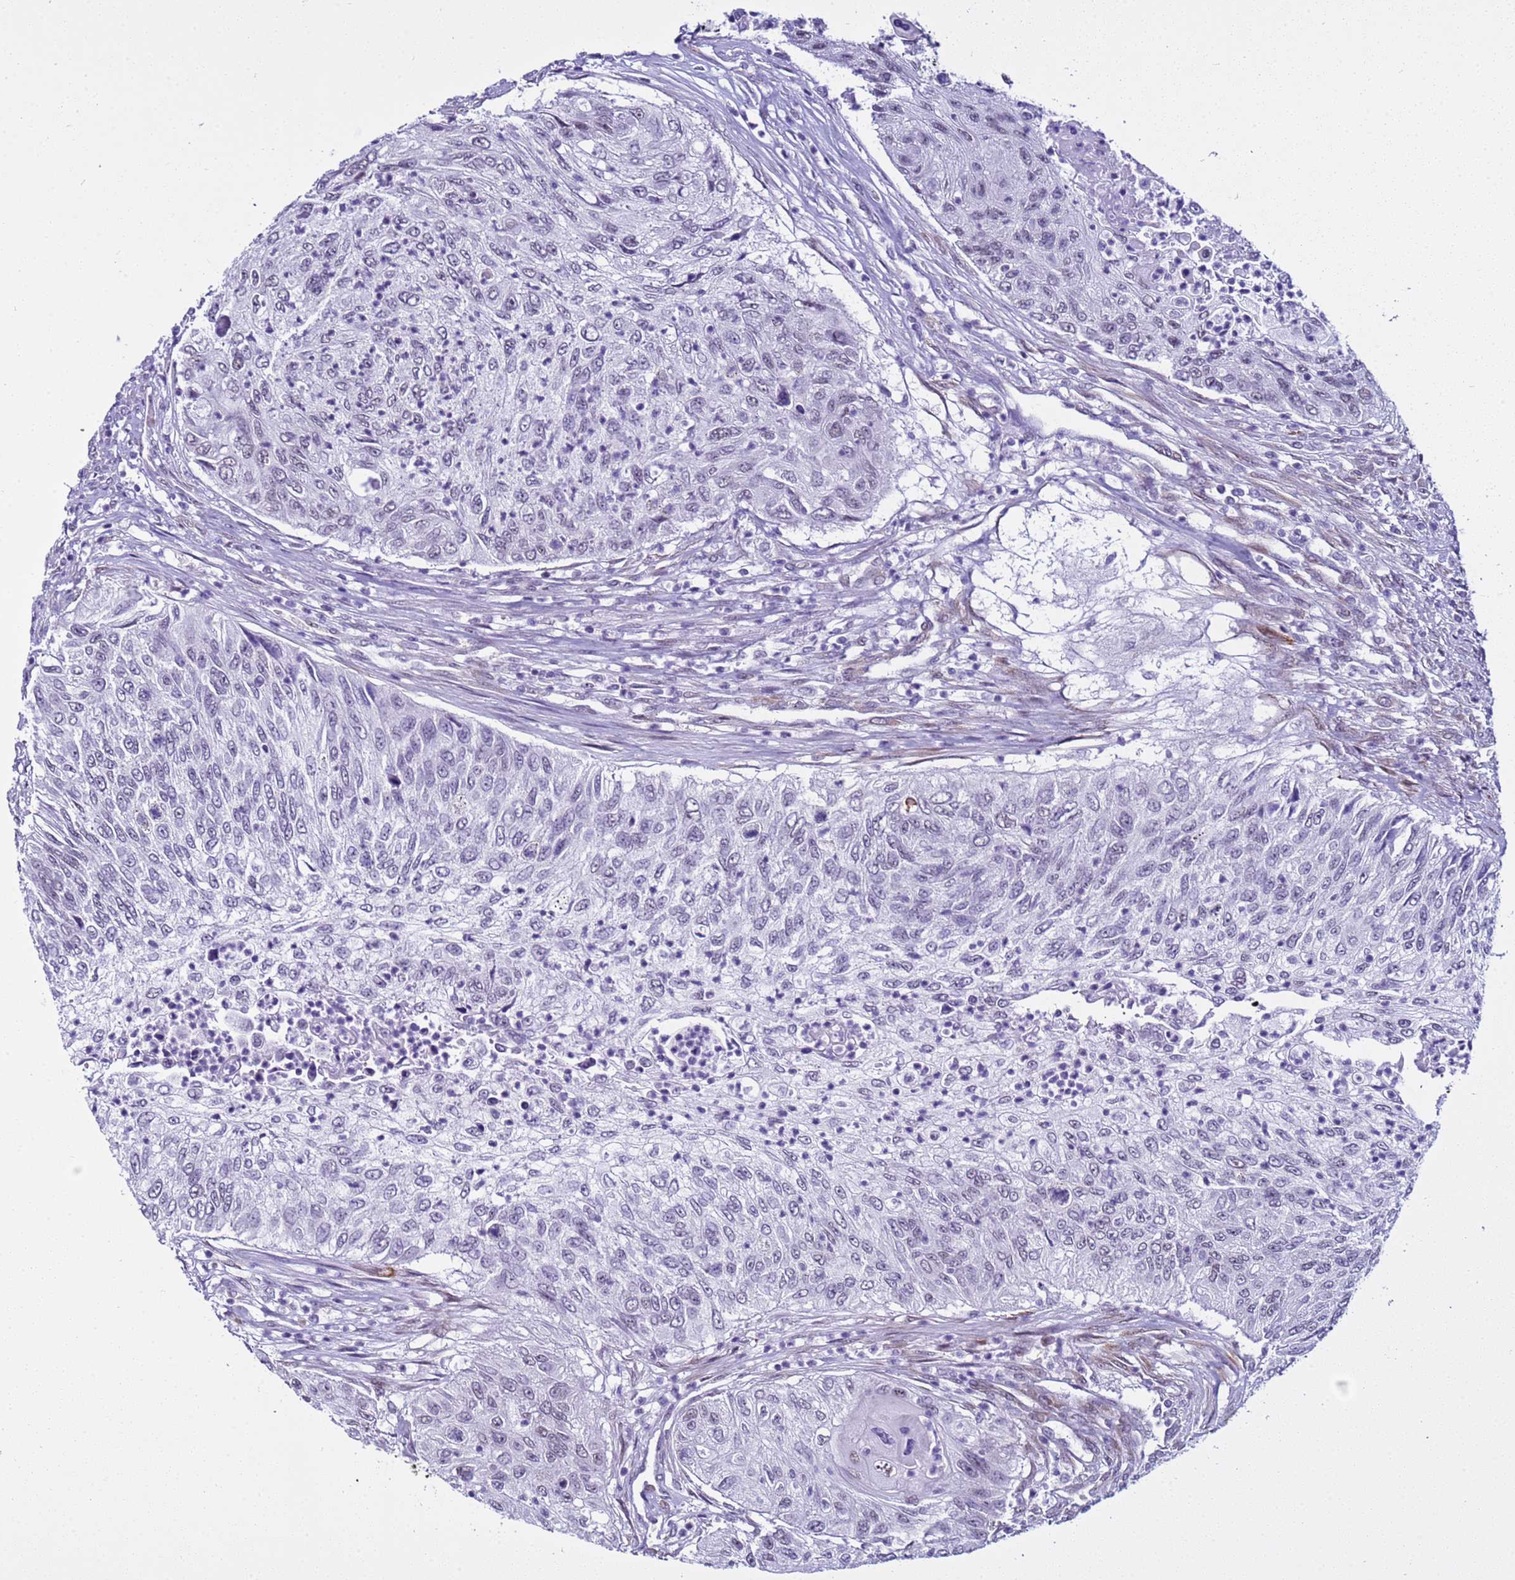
{"staining": {"intensity": "negative", "quantity": "none", "location": "none"}, "tissue": "urothelial cancer", "cell_type": "Tumor cells", "image_type": "cancer", "snomed": [{"axis": "morphology", "description": "Urothelial carcinoma, High grade"}, {"axis": "topography", "description": "Urinary bladder"}], "caption": "Protein analysis of urothelial cancer exhibits no significant expression in tumor cells.", "gene": "LRRC10B", "patient": {"sex": "female", "age": 60}}